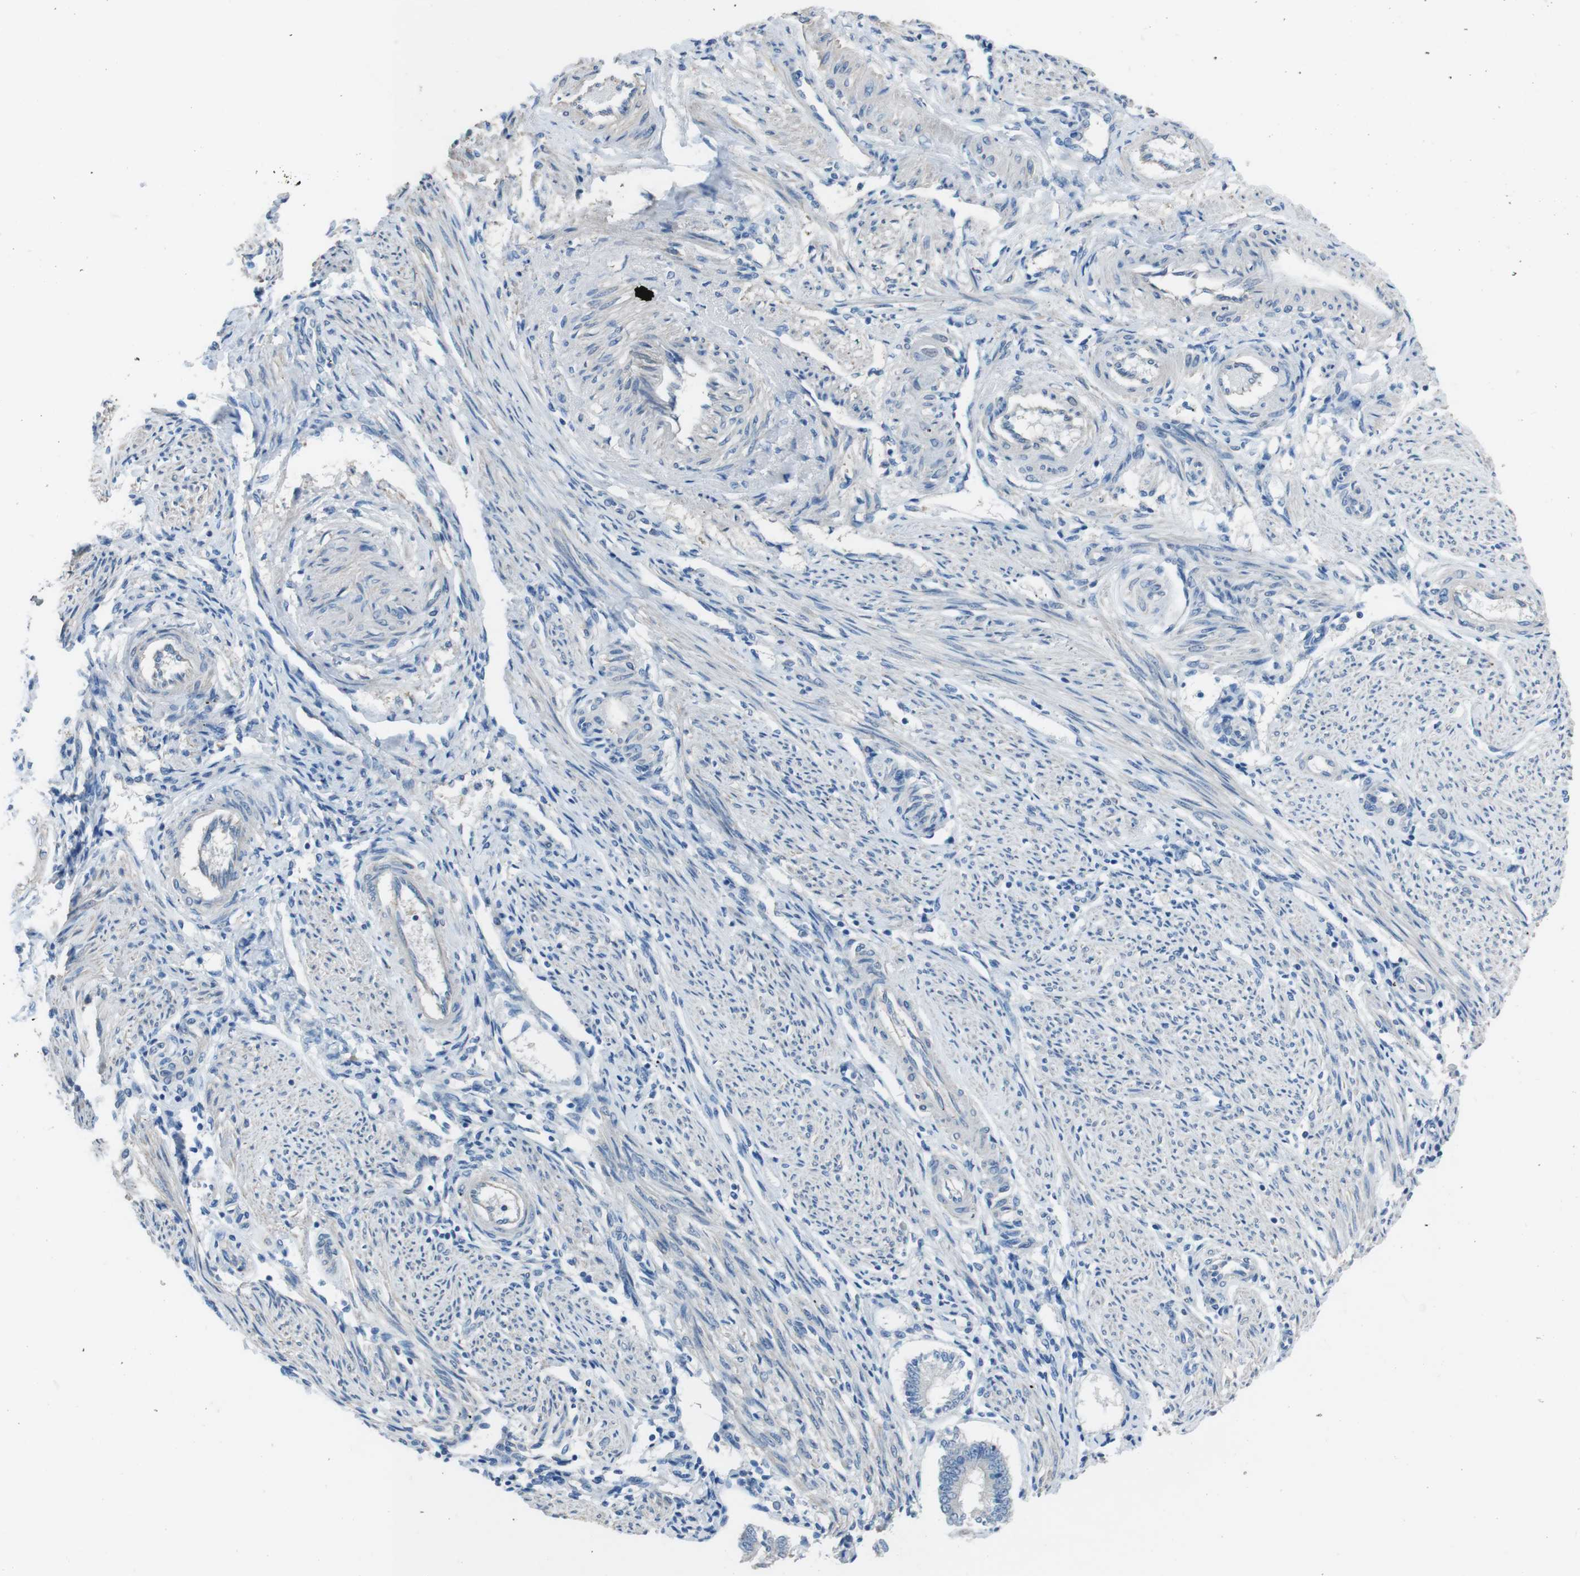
{"staining": {"intensity": "negative", "quantity": "none", "location": "none"}, "tissue": "endometrium", "cell_type": "Cells in endometrial stroma", "image_type": "normal", "snomed": [{"axis": "morphology", "description": "Normal tissue, NOS"}, {"axis": "topography", "description": "Endometrium"}], "caption": "Histopathology image shows no significant protein positivity in cells in endometrial stroma of normal endometrium.", "gene": "CYP2C19", "patient": {"sex": "female", "age": 42}}